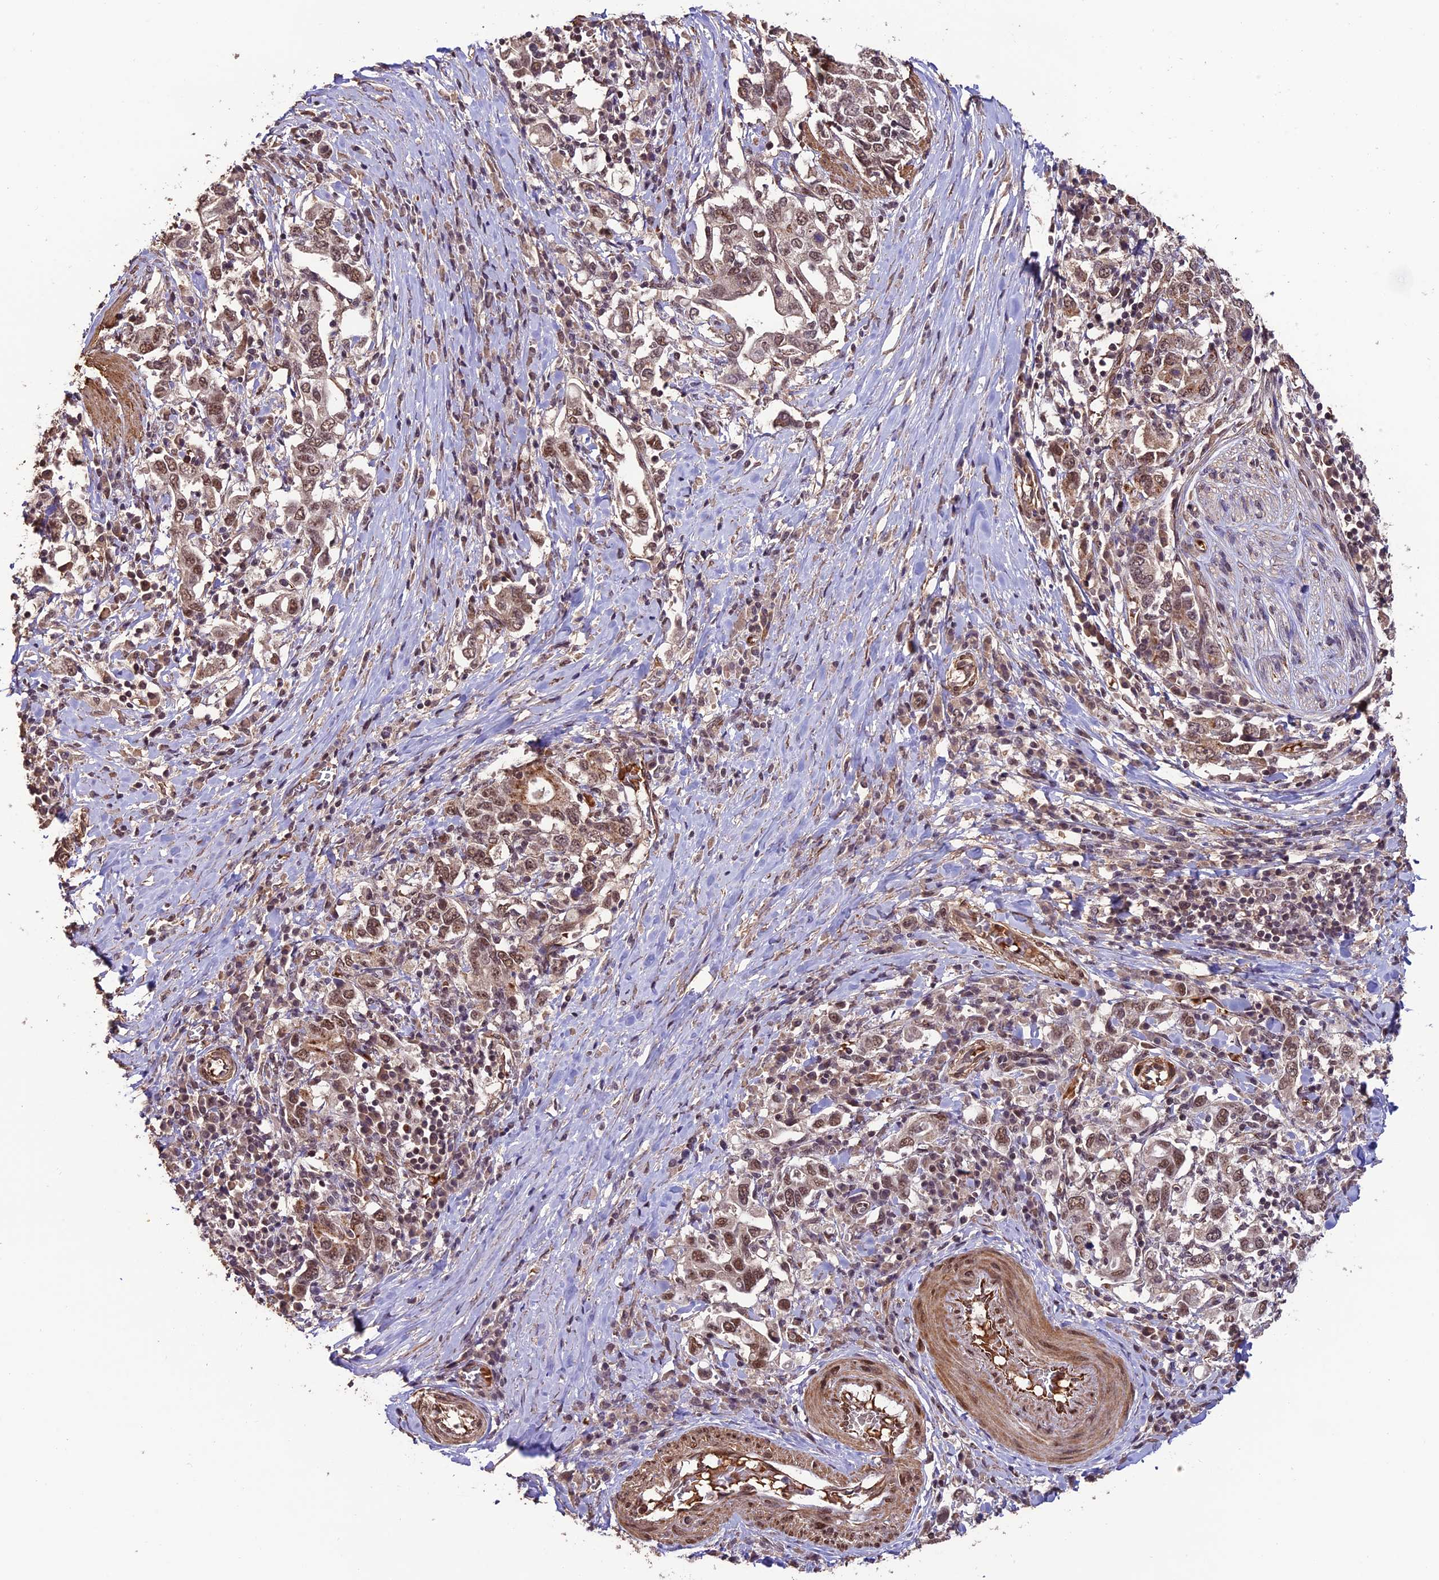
{"staining": {"intensity": "moderate", "quantity": ">75%", "location": "cytoplasmic/membranous,nuclear"}, "tissue": "stomach cancer", "cell_type": "Tumor cells", "image_type": "cancer", "snomed": [{"axis": "morphology", "description": "Adenocarcinoma, NOS"}, {"axis": "topography", "description": "Stomach, upper"}, {"axis": "topography", "description": "Stomach"}], "caption": "This image shows stomach cancer stained with IHC to label a protein in brown. The cytoplasmic/membranous and nuclear of tumor cells show moderate positivity for the protein. Nuclei are counter-stained blue.", "gene": "CABIN1", "patient": {"sex": "male", "age": 62}}